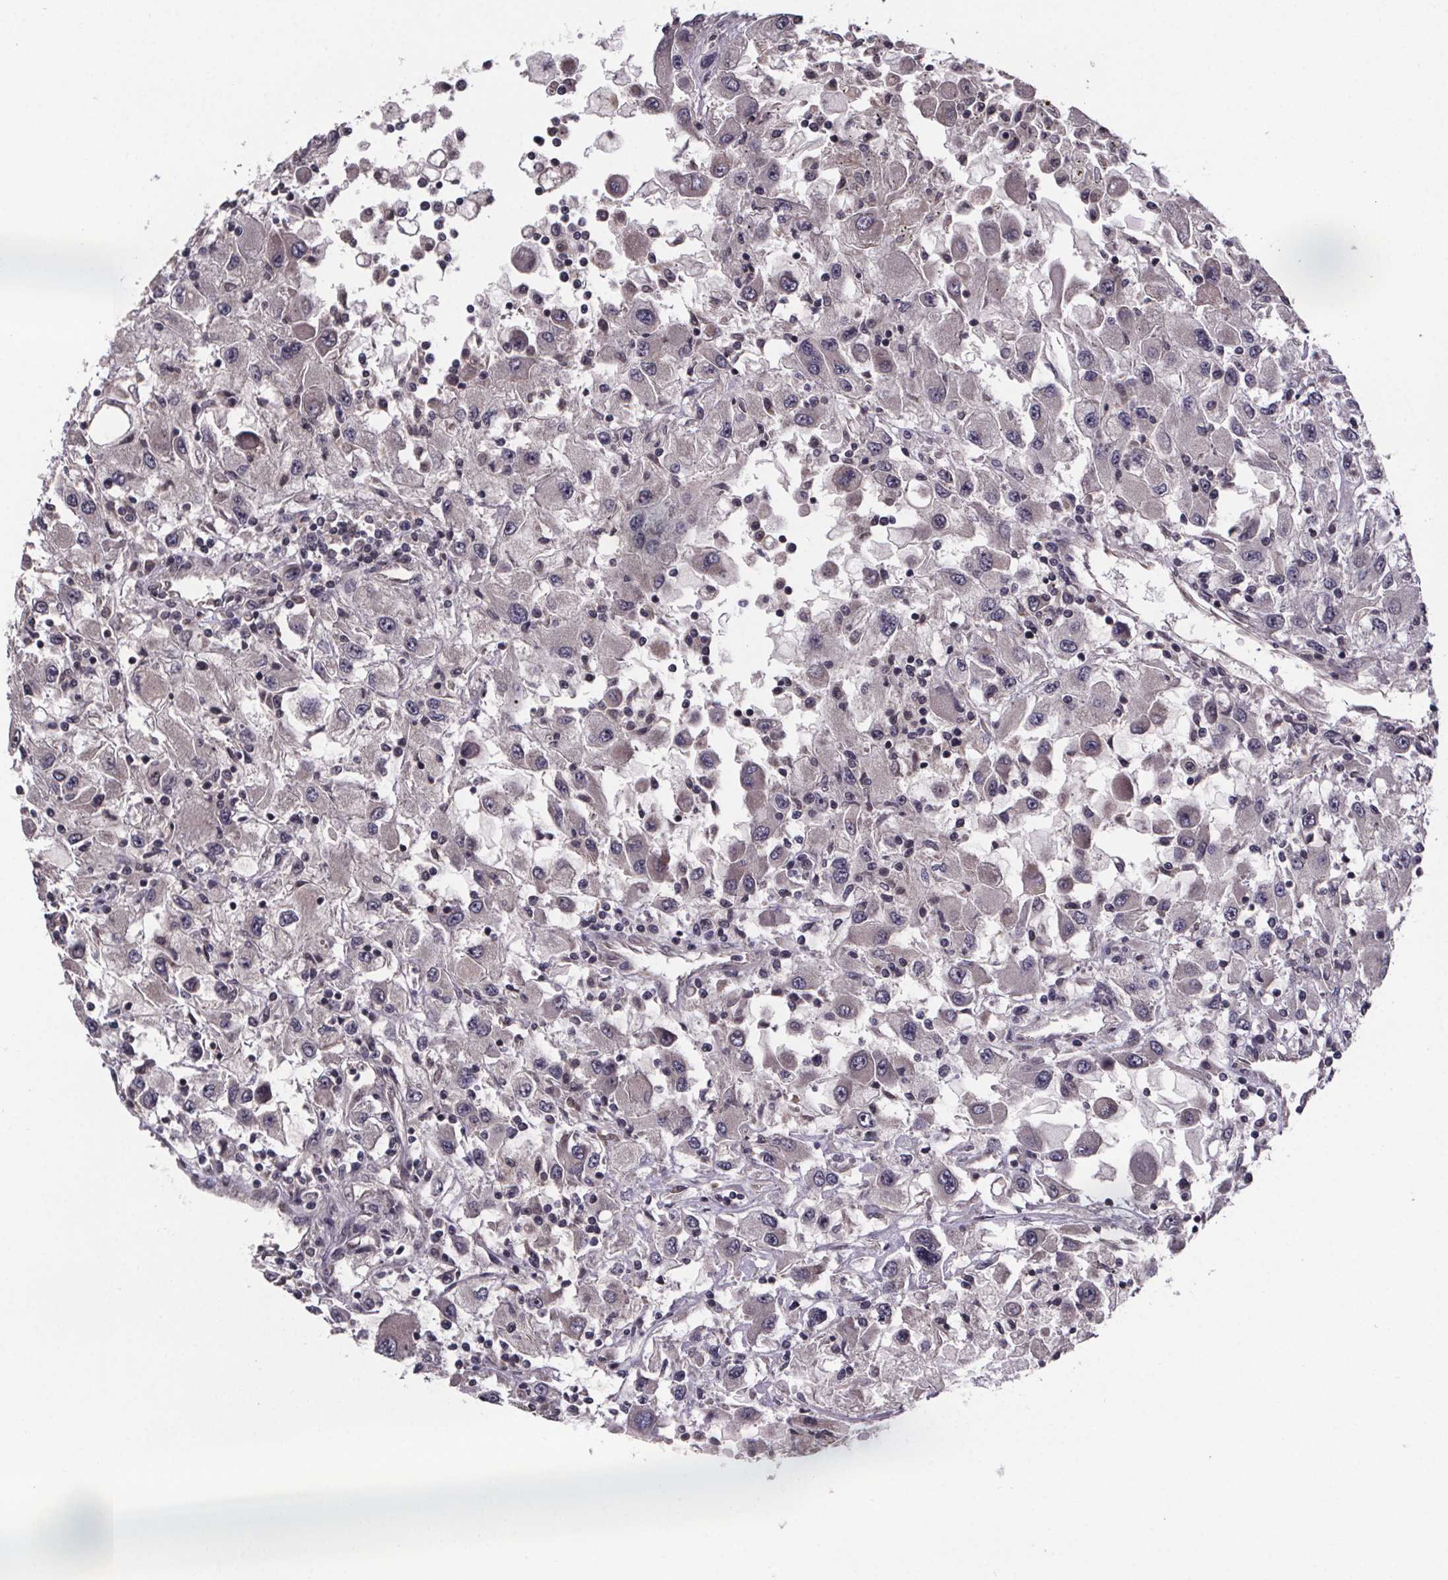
{"staining": {"intensity": "negative", "quantity": "none", "location": "none"}, "tissue": "renal cancer", "cell_type": "Tumor cells", "image_type": "cancer", "snomed": [{"axis": "morphology", "description": "Adenocarcinoma, NOS"}, {"axis": "topography", "description": "Kidney"}], "caption": "DAB immunohistochemical staining of human adenocarcinoma (renal) demonstrates no significant staining in tumor cells.", "gene": "SAT1", "patient": {"sex": "female", "age": 67}}